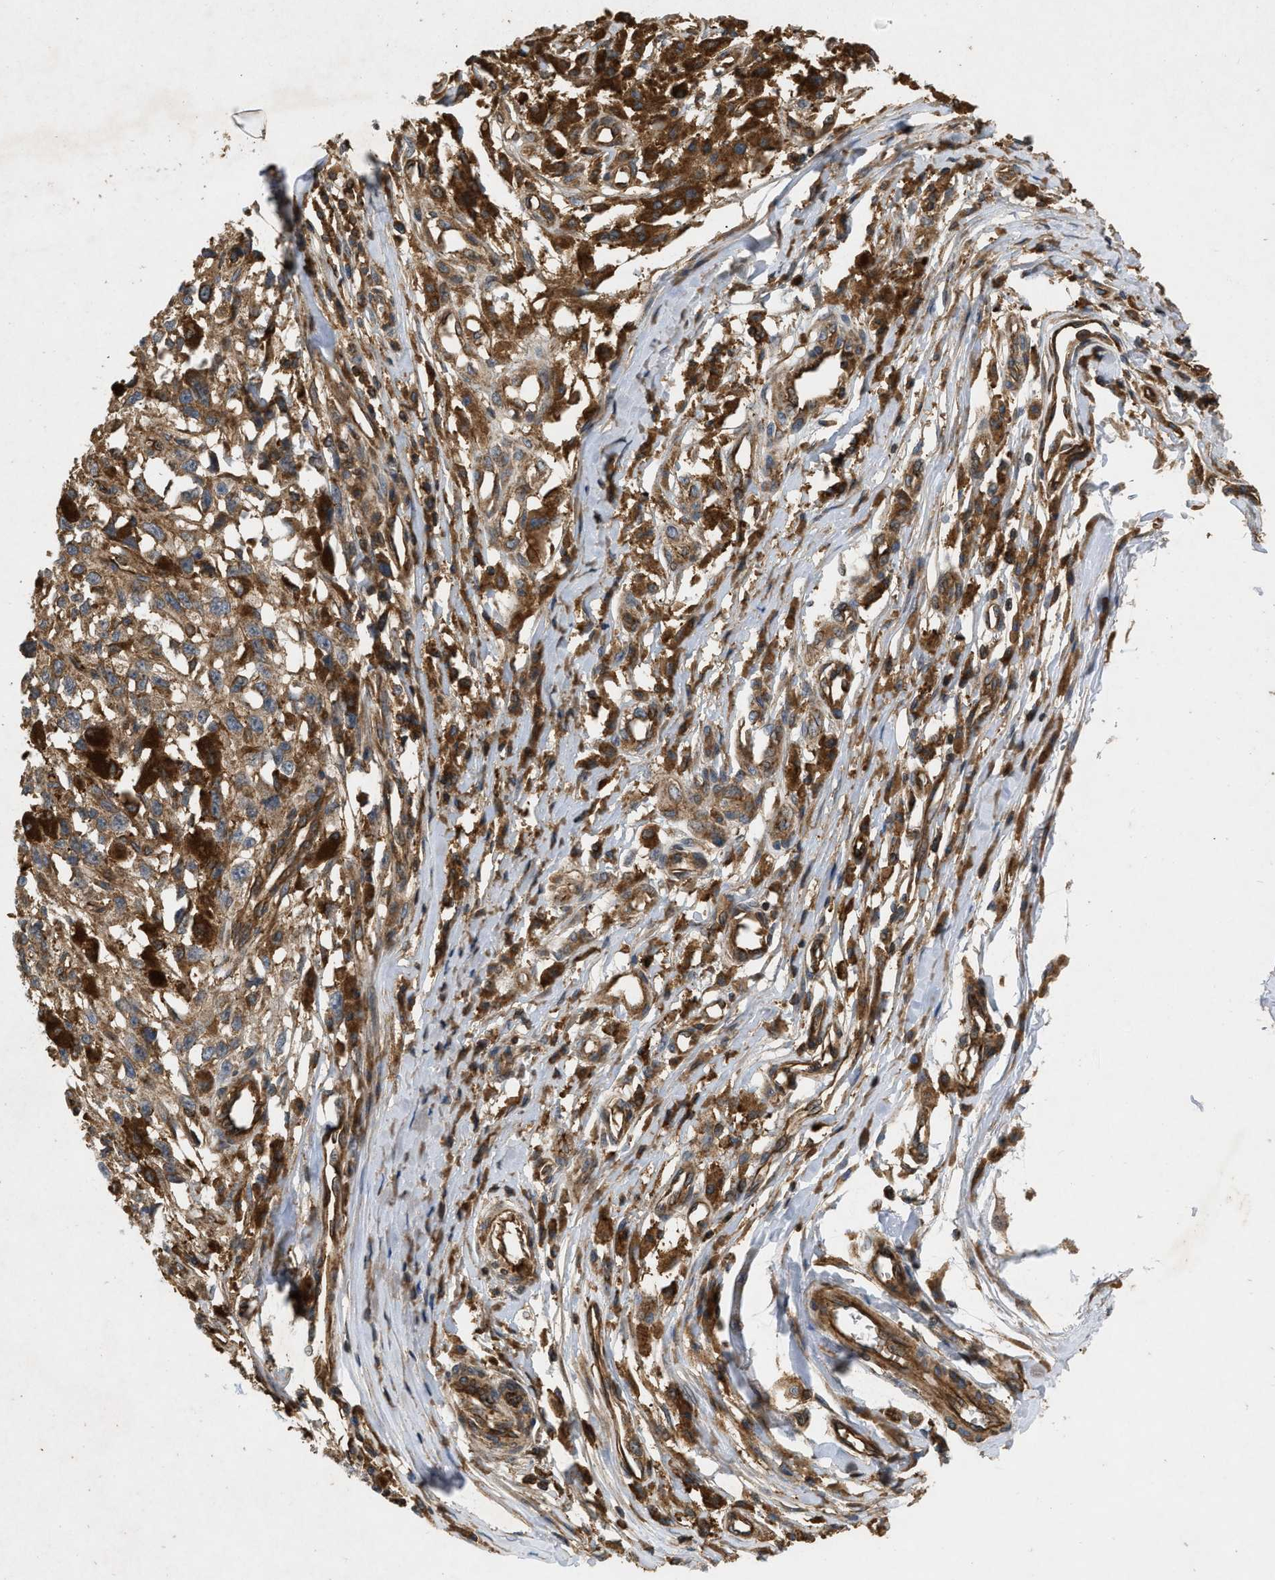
{"staining": {"intensity": "moderate", "quantity": ">75%", "location": "cytoplasmic/membranous"}, "tissue": "melanoma", "cell_type": "Tumor cells", "image_type": "cancer", "snomed": [{"axis": "morphology", "description": "Malignant melanoma, Metastatic site"}, {"axis": "topography", "description": "Lymph node"}], "caption": "A high-resolution micrograph shows IHC staining of malignant melanoma (metastatic site), which exhibits moderate cytoplasmic/membranous staining in approximately >75% of tumor cells. (brown staining indicates protein expression, while blue staining denotes nuclei).", "gene": "GNB4", "patient": {"sex": "male", "age": 59}}